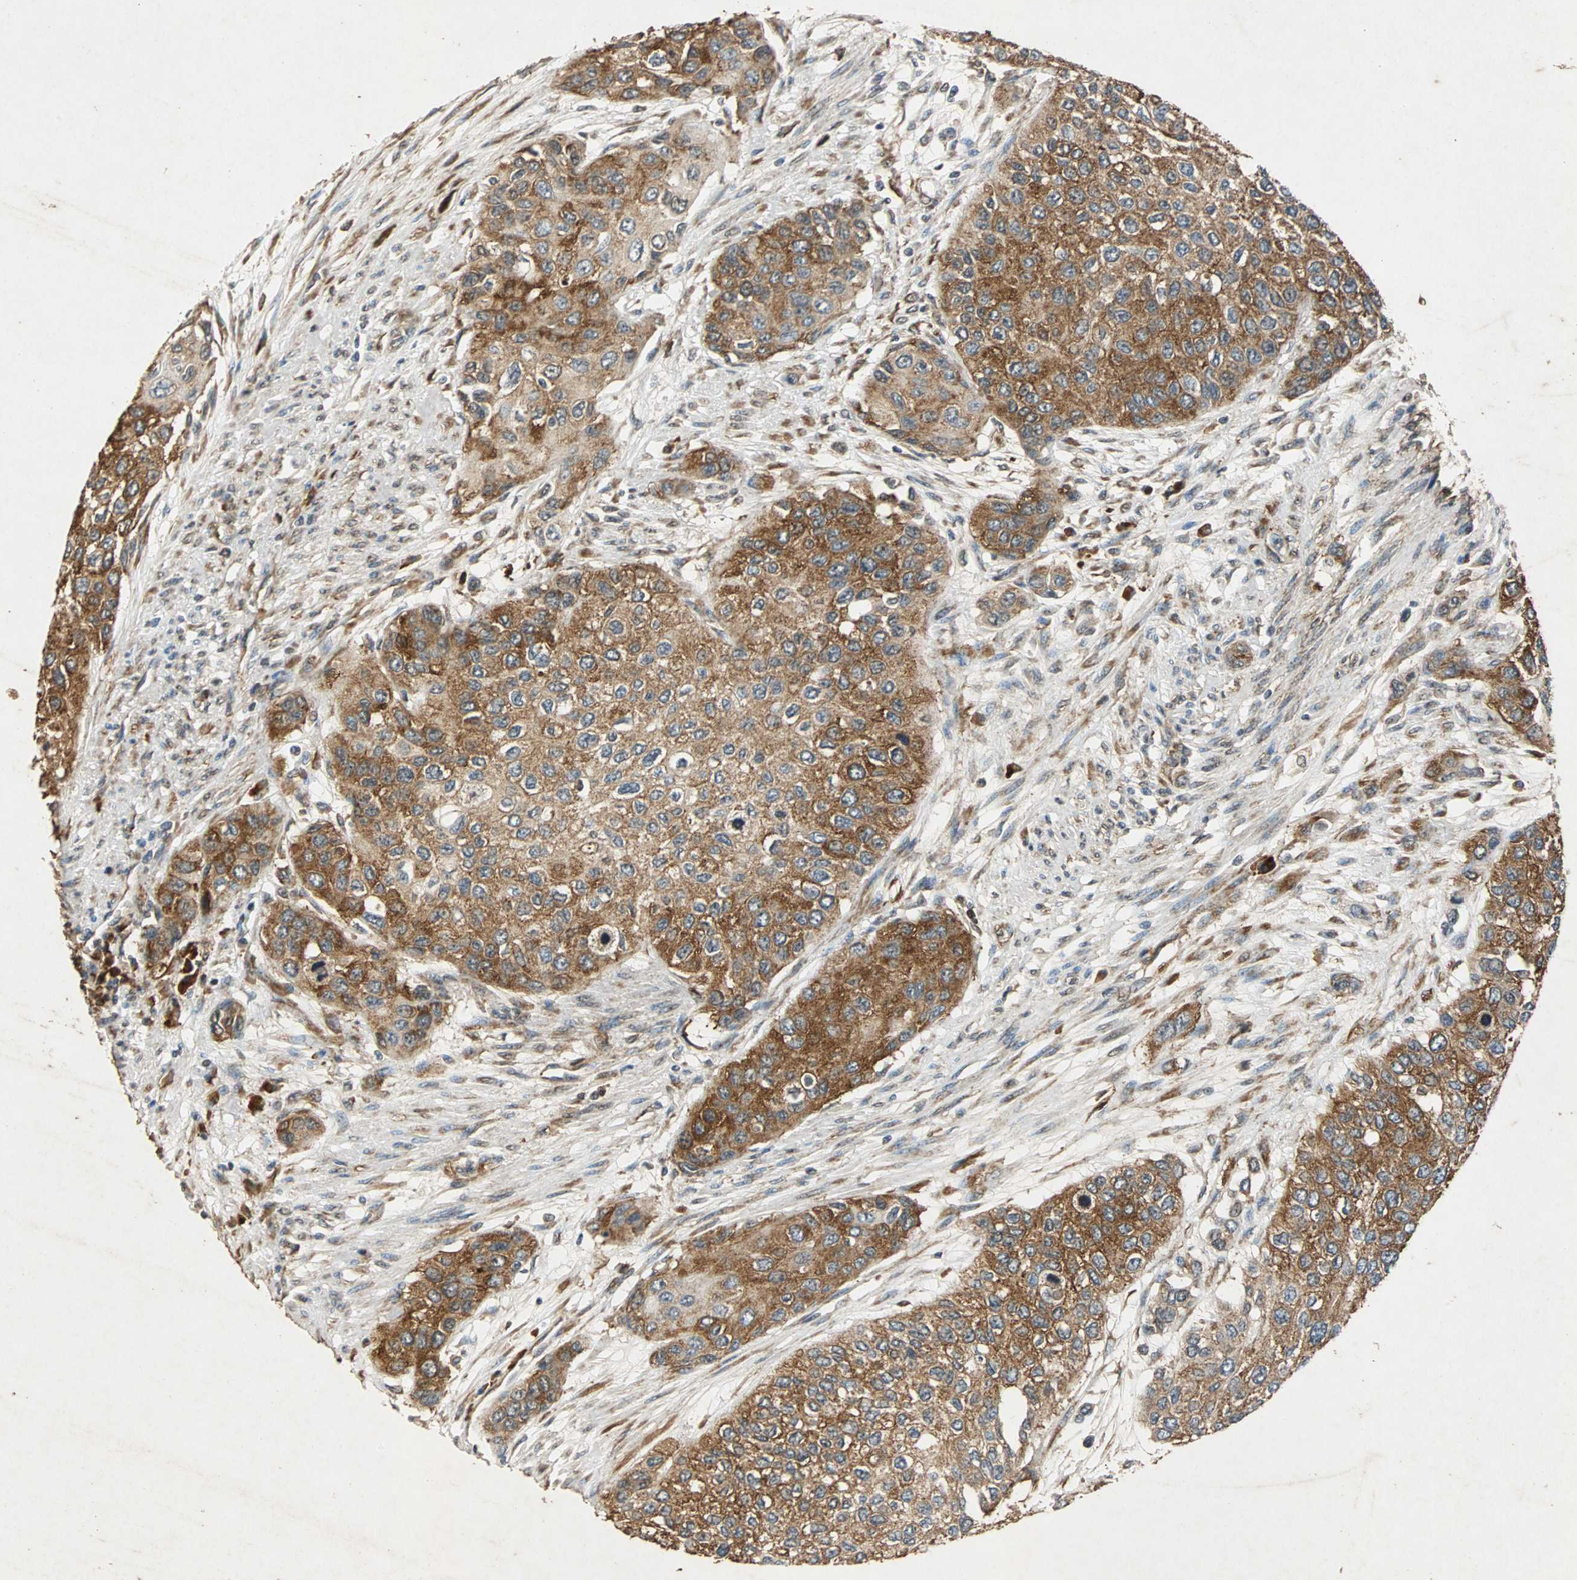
{"staining": {"intensity": "moderate", "quantity": ">75%", "location": "cytoplasmic/membranous"}, "tissue": "urothelial cancer", "cell_type": "Tumor cells", "image_type": "cancer", "snomed": [{"axis": "morphology", "description": "Urothelial carcinoma, High grade"}, {"axis": "topography", "description": "Urinary bladder"}], "caption": "Urothelial cancer stained with a brown dye shows moderate cytoplasmic/membranous positive staining in about >75% of tumor cells.", "gene": "NAA10", "patient": {"sex": "female", "age": 56}}